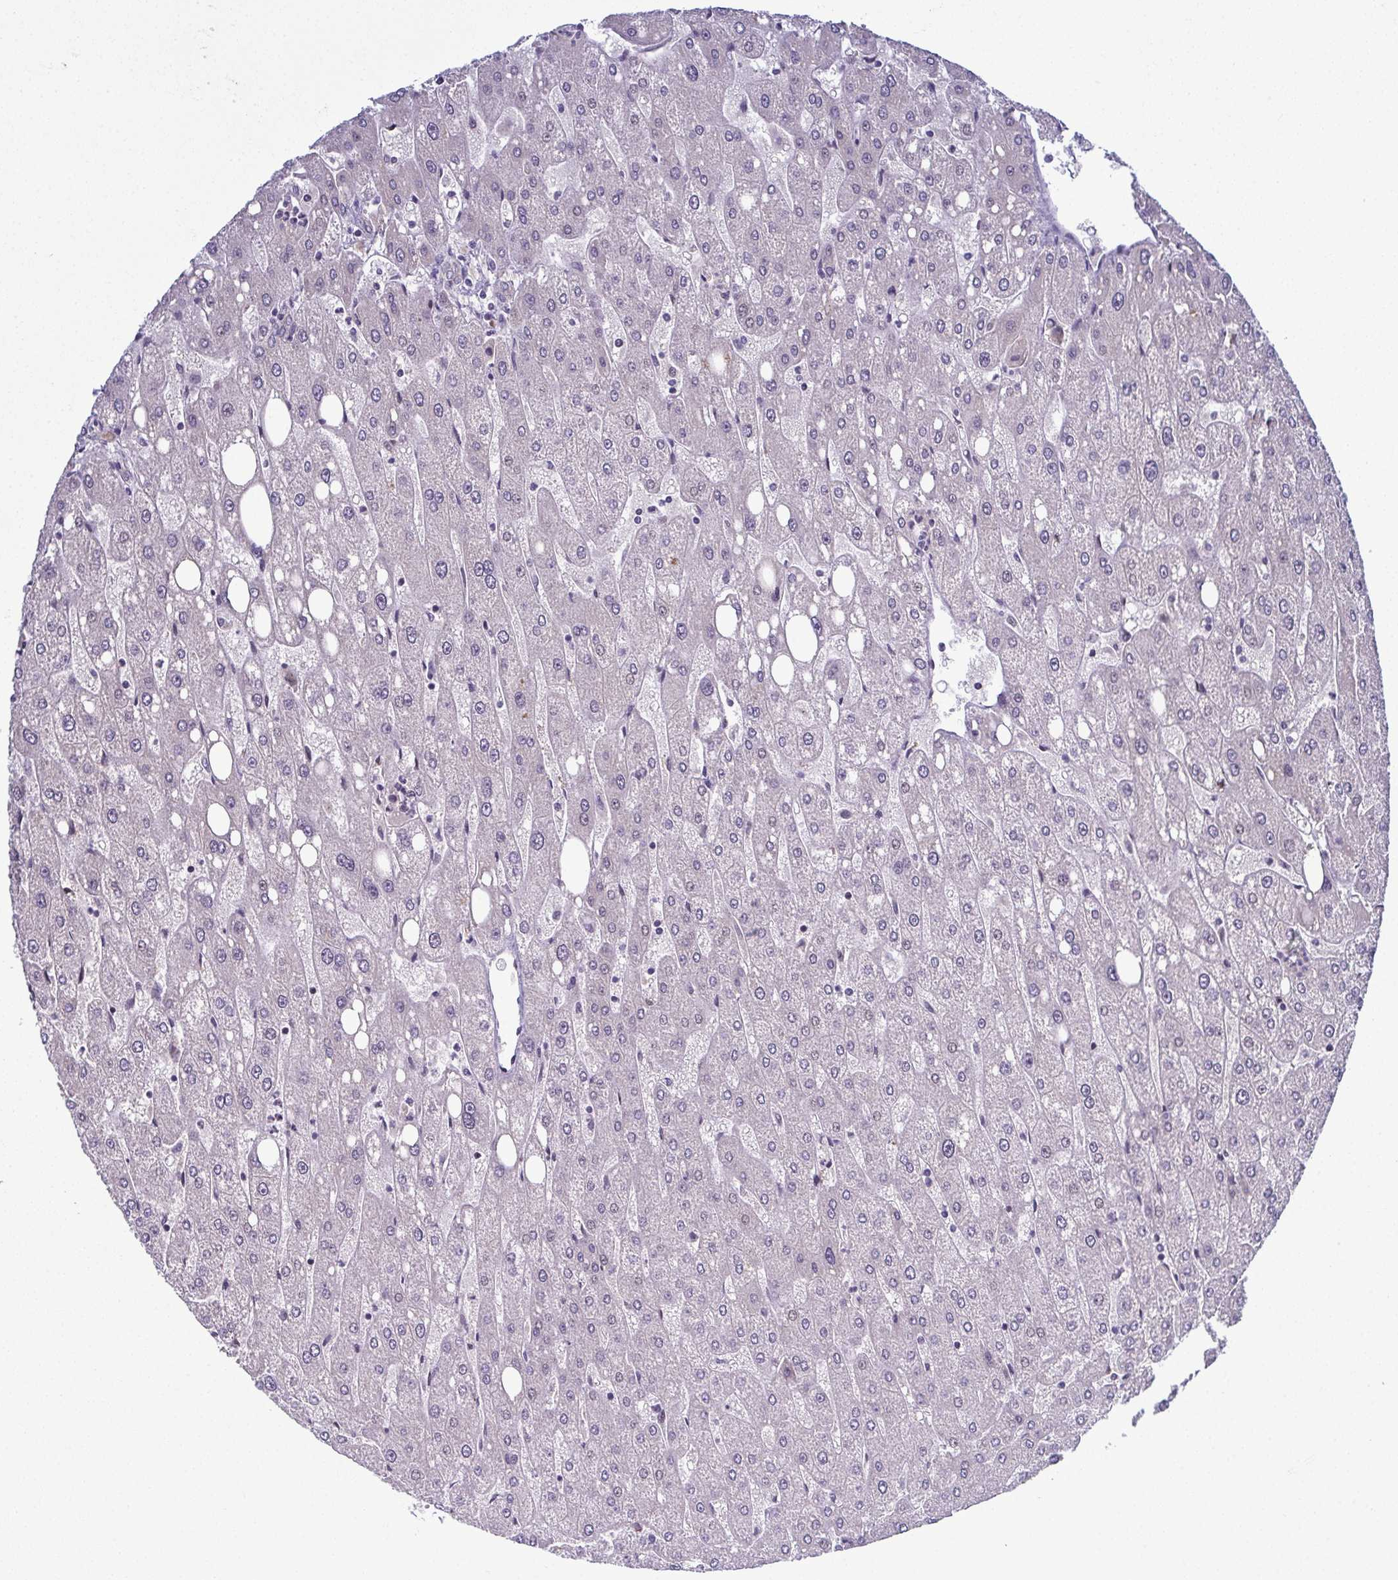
{"staining": {"intensity": "negative", "quantity": "none", "location": "none"}, "tissue": "liver", "cell_type": "Cholangiocytes", "image_type": "normal", "snomed": [{"axis": "morphology", "description": "Normal tissue, NOS"}, {"axis": "topography", "description": "Liver"}], "caption": "Immunohistochemistry (IHC) of normal human liver exhibits no expression in cholangiocytes. (DAB immunohistochemistry, high magnification).", "gene": "ODF1", "patient": {"sex": "male", "age": 67}}